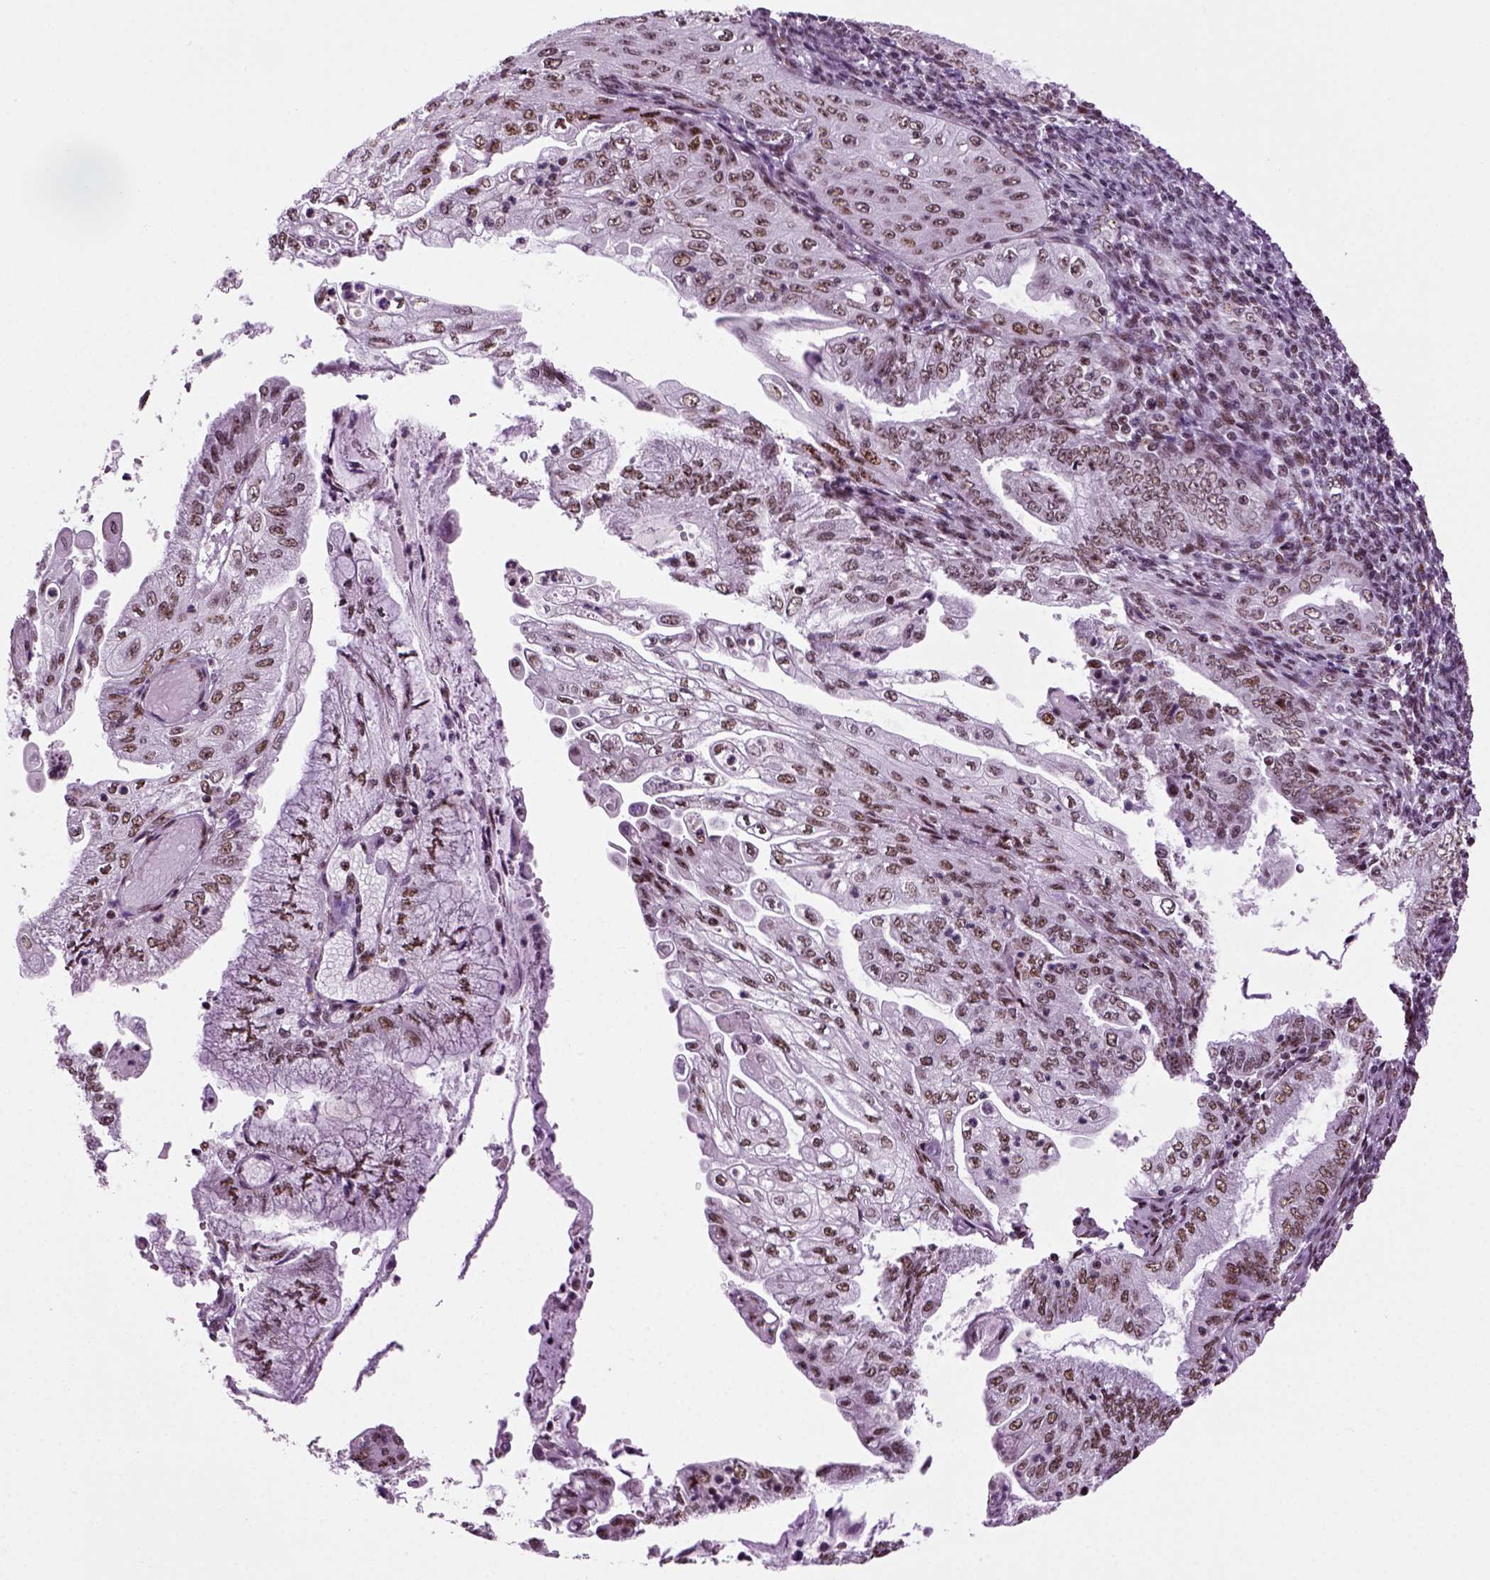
{"staining": {"intensity": "moderate", "quantity": ">75%", "location": "nuclear"}, "tissue": "endometrial cancer", "cell_type": "Tumor cells", "image_type": "cancer", "snomed": [{"axis": "morphology", "description": "Adenocarcinoma, NOS"}, {"axis": "topography", "description": "Endometrium"}], "caption": "Immunohistochemical staining of human endometrial cancer reveals moderate nuclear protein expression in approximately >75% of tumor cells.", "gene": "RCOR3", "patient": {"sex": "female", "age": 55}}